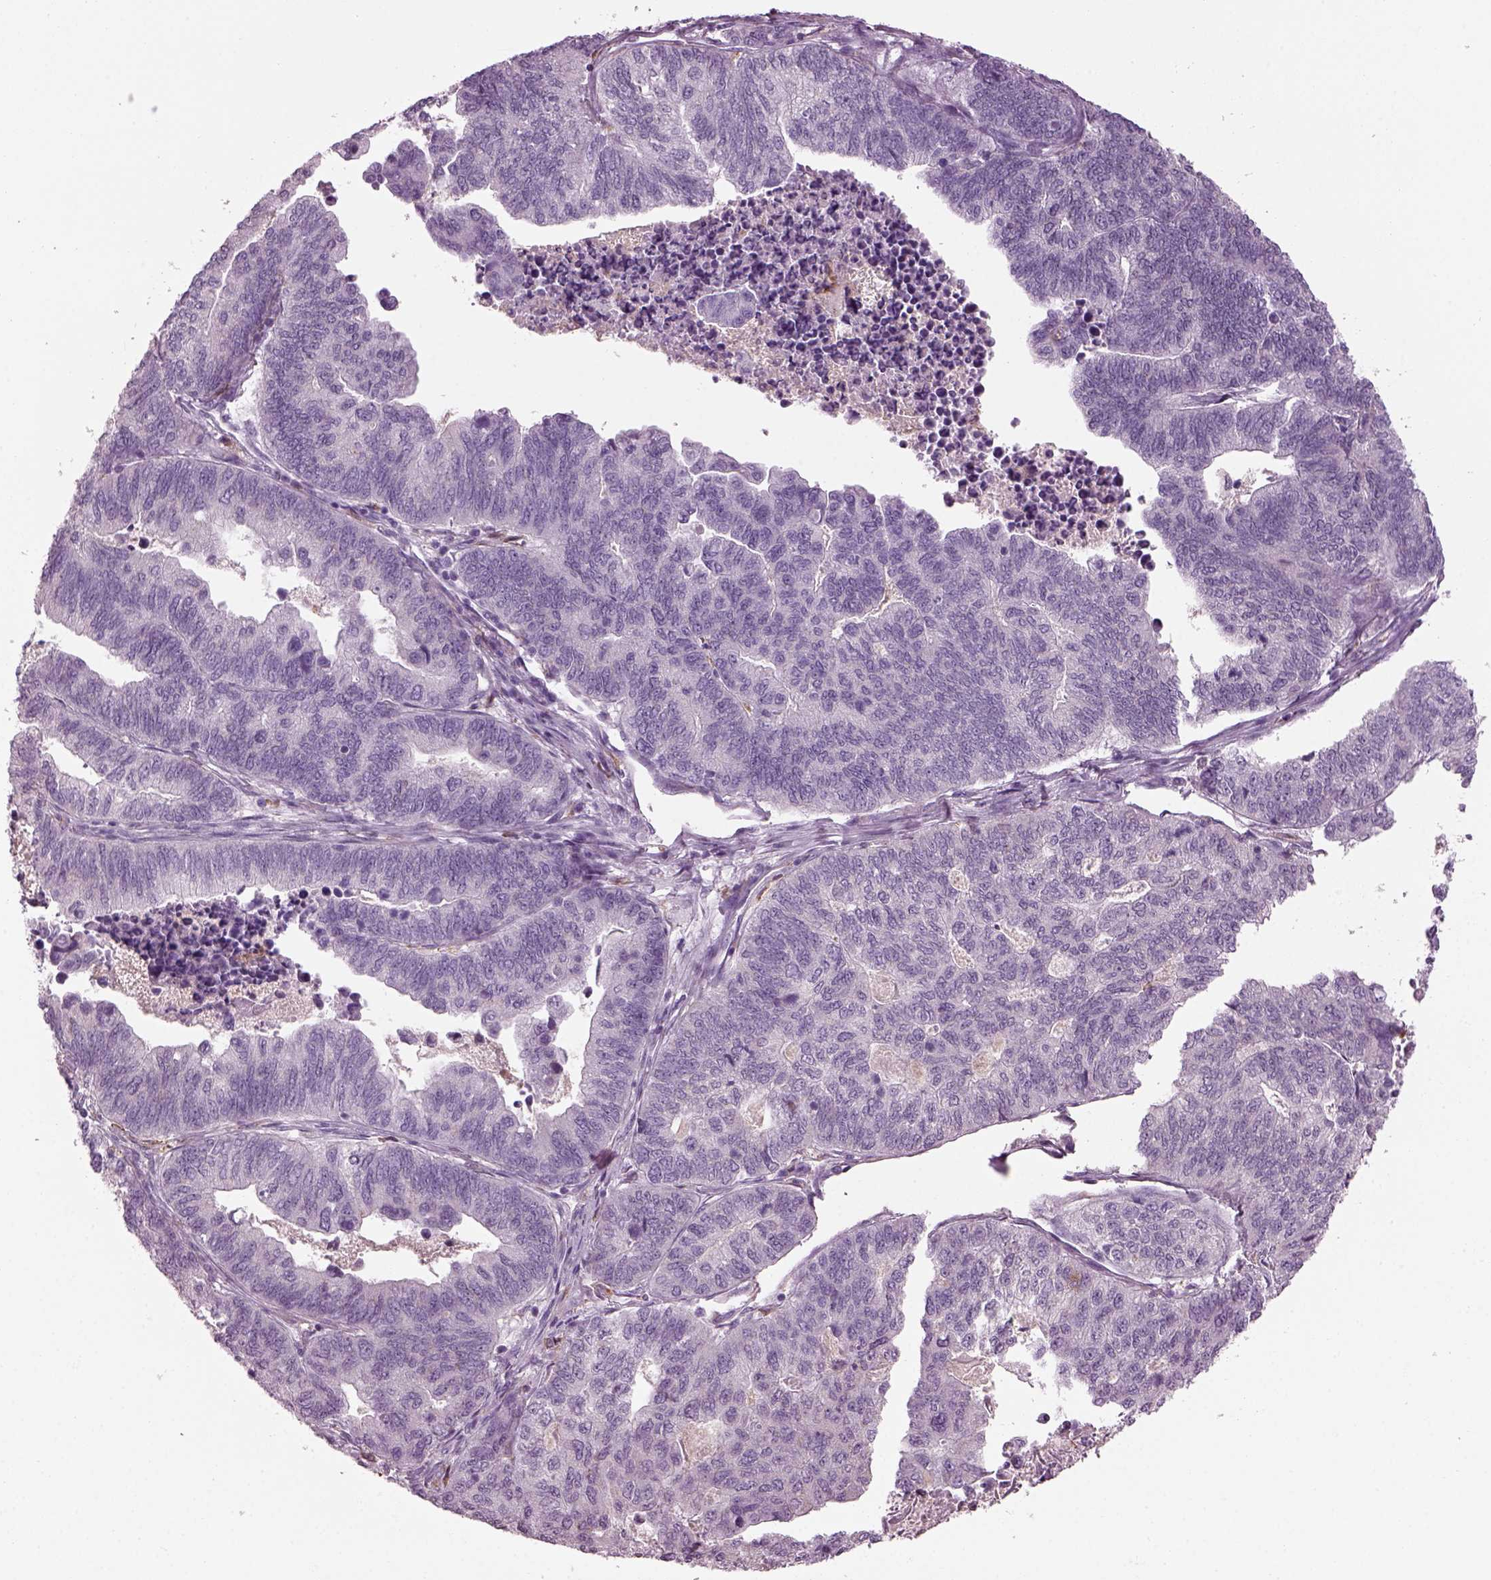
{"staining": {"intensity": "negative", "quantity": "none", "location": "none"}, "tissue": "stomach cancer", "cell_type": "Tumor cells", "image_type": "cancer", "snomed": [{"axis": "morphology", "description": "Adenocarcinoma, NOS"}, {"axis": "topography", "description": "Stomach, upper"}], "caption": "The photomicrograph shows no significant staining in tumor cells of stomach cancer (adenocarcinoma).", "gene": "TMEM231", "patient": {"sex": "female", "age": 67}}